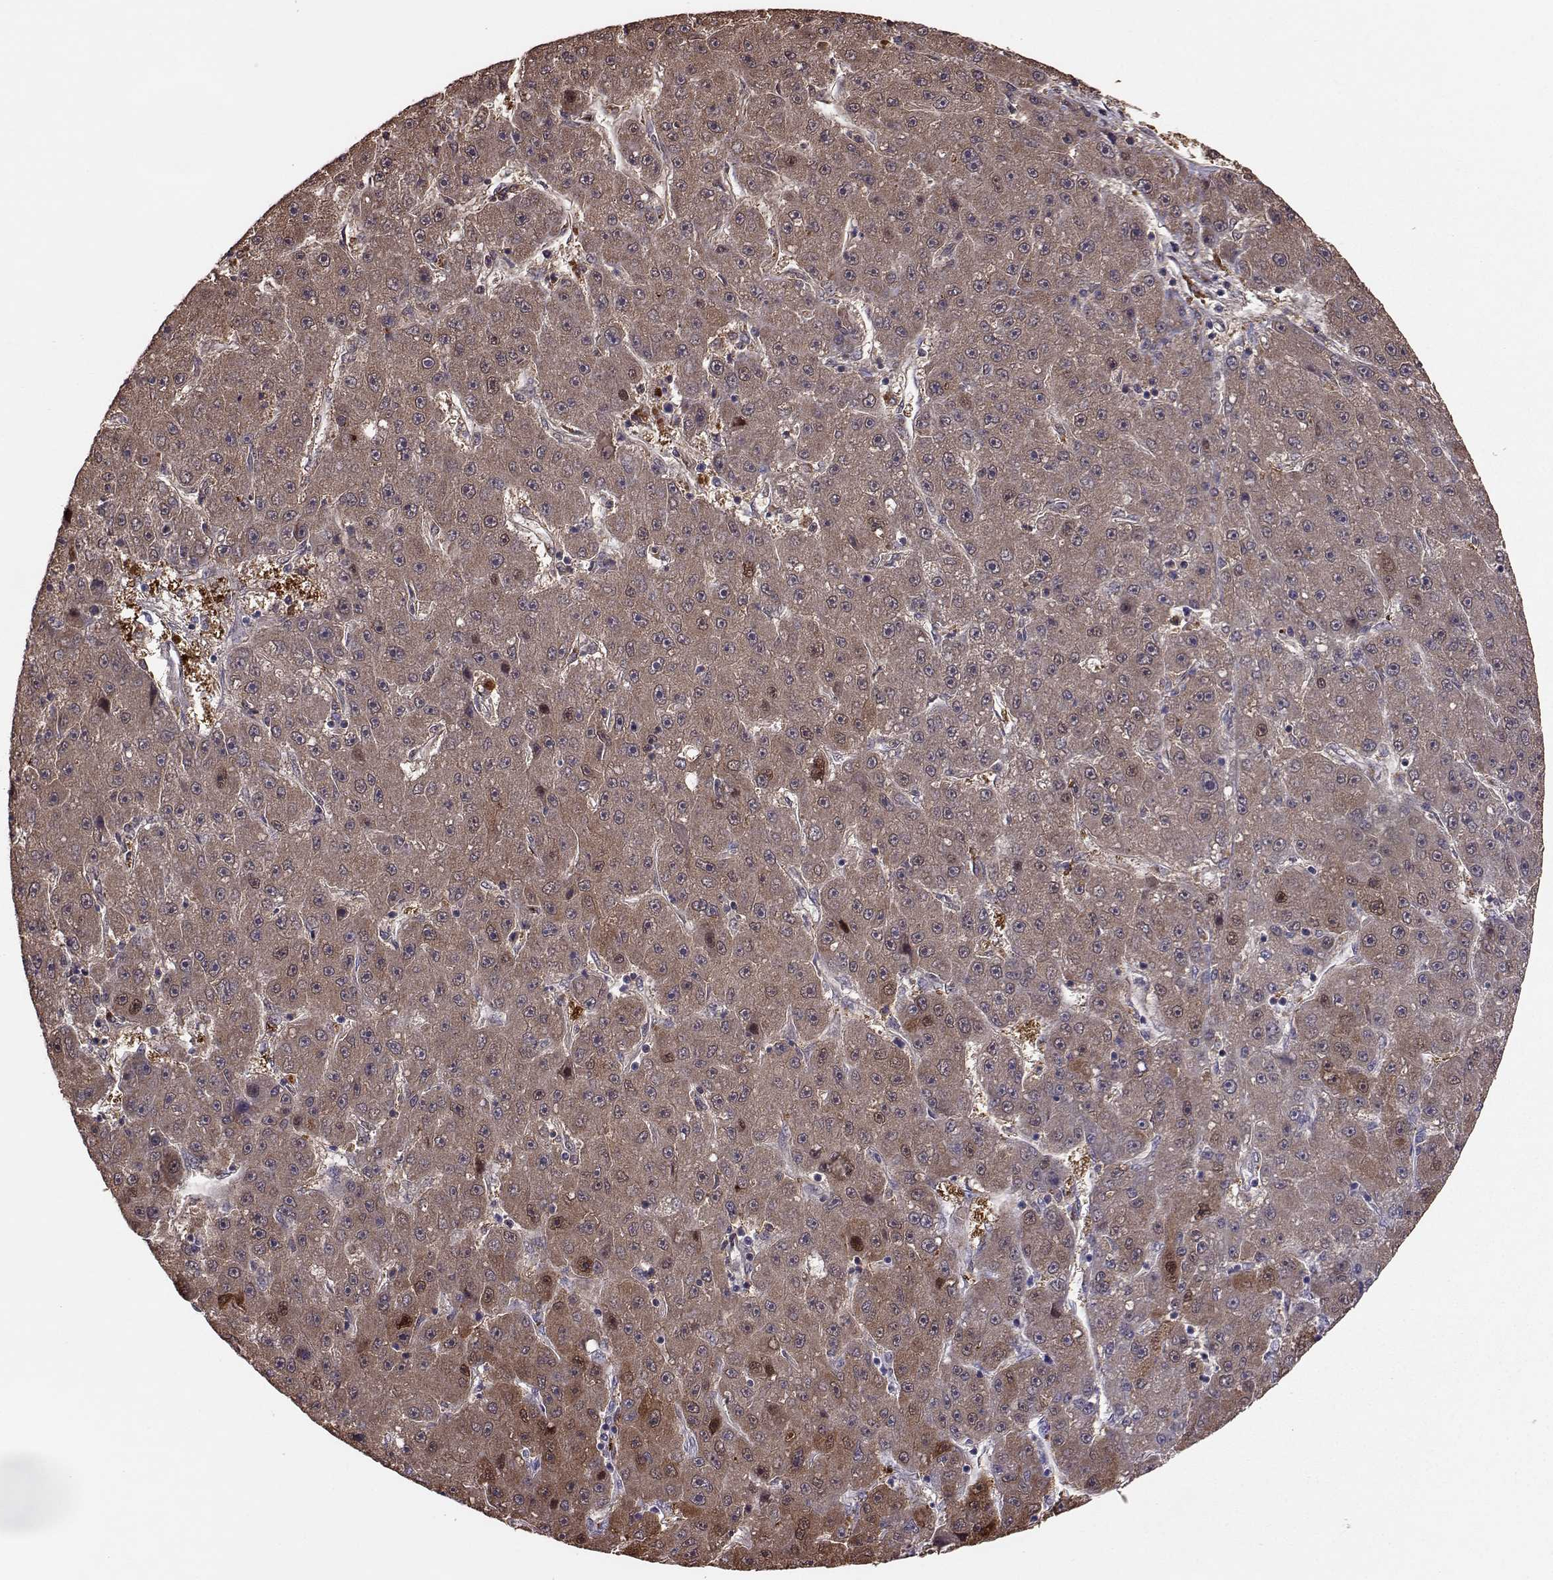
{"staining": {"intensity": "weak", "quantity": "25%-75%", "location": "cytoplasmic/membranous"}, "tissue": "liver cancer", "cell_type": "Tumor cells", "image_type": "cancer", "snomed": [{"axis": "morphology", "description": "Carcinoma, Hepatocellular, NOS"}, {"axis": "topography", "description": "Liver"}], "caption": "Protein expression analysis of hepatocellular carcinoma (liver) exhibits weak cytoplasmic/membranous staining in approximately 25%-75% of tumor cells.", "gene": "ALDH3A1", "patient": {"sex": "male", "age": 67}}